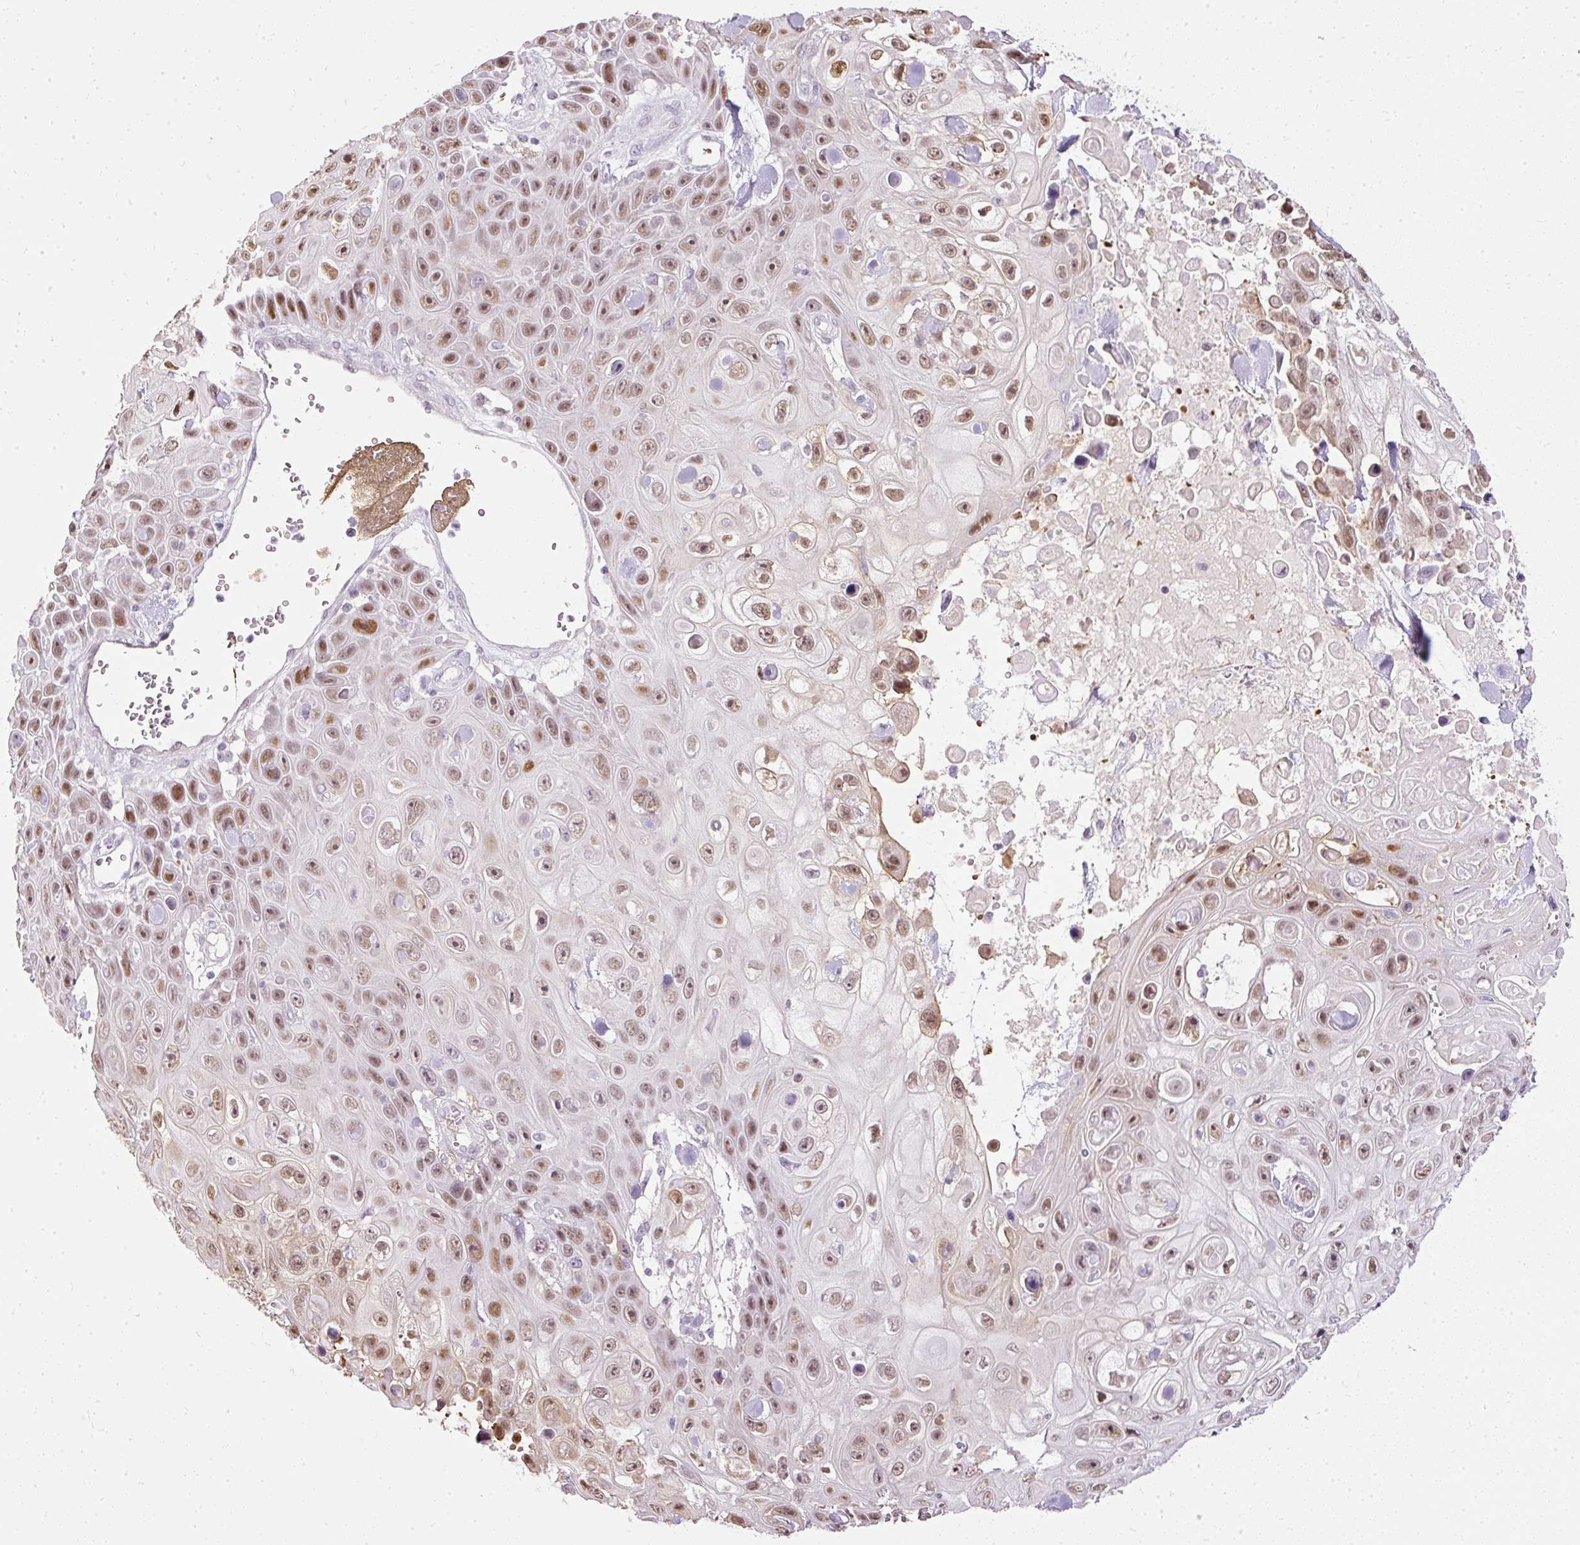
{"staining": {"intensity": "moderate", "quantity": ">75%", "location": "nuclear"}, "tissue": "skin cancer", "cell_type": "Tumor cells", "image_type": "cancer", "snomed": [{"axis": "morphology", "description": "Squamous cell carcinoma, NOS"}, {"axis": "topography", "description": "Skin"}], "caption": "Immunohistochemical staining of skin cancer (squamous cell carcinoma) displays moderate nuclear protein staining in approximately >75% of tumor cells. (DAB IHC, brown staining for protein, blue staining for nuclei).", "gene": "PDE6B", "patient": {"sex": "male", "age": 82}}